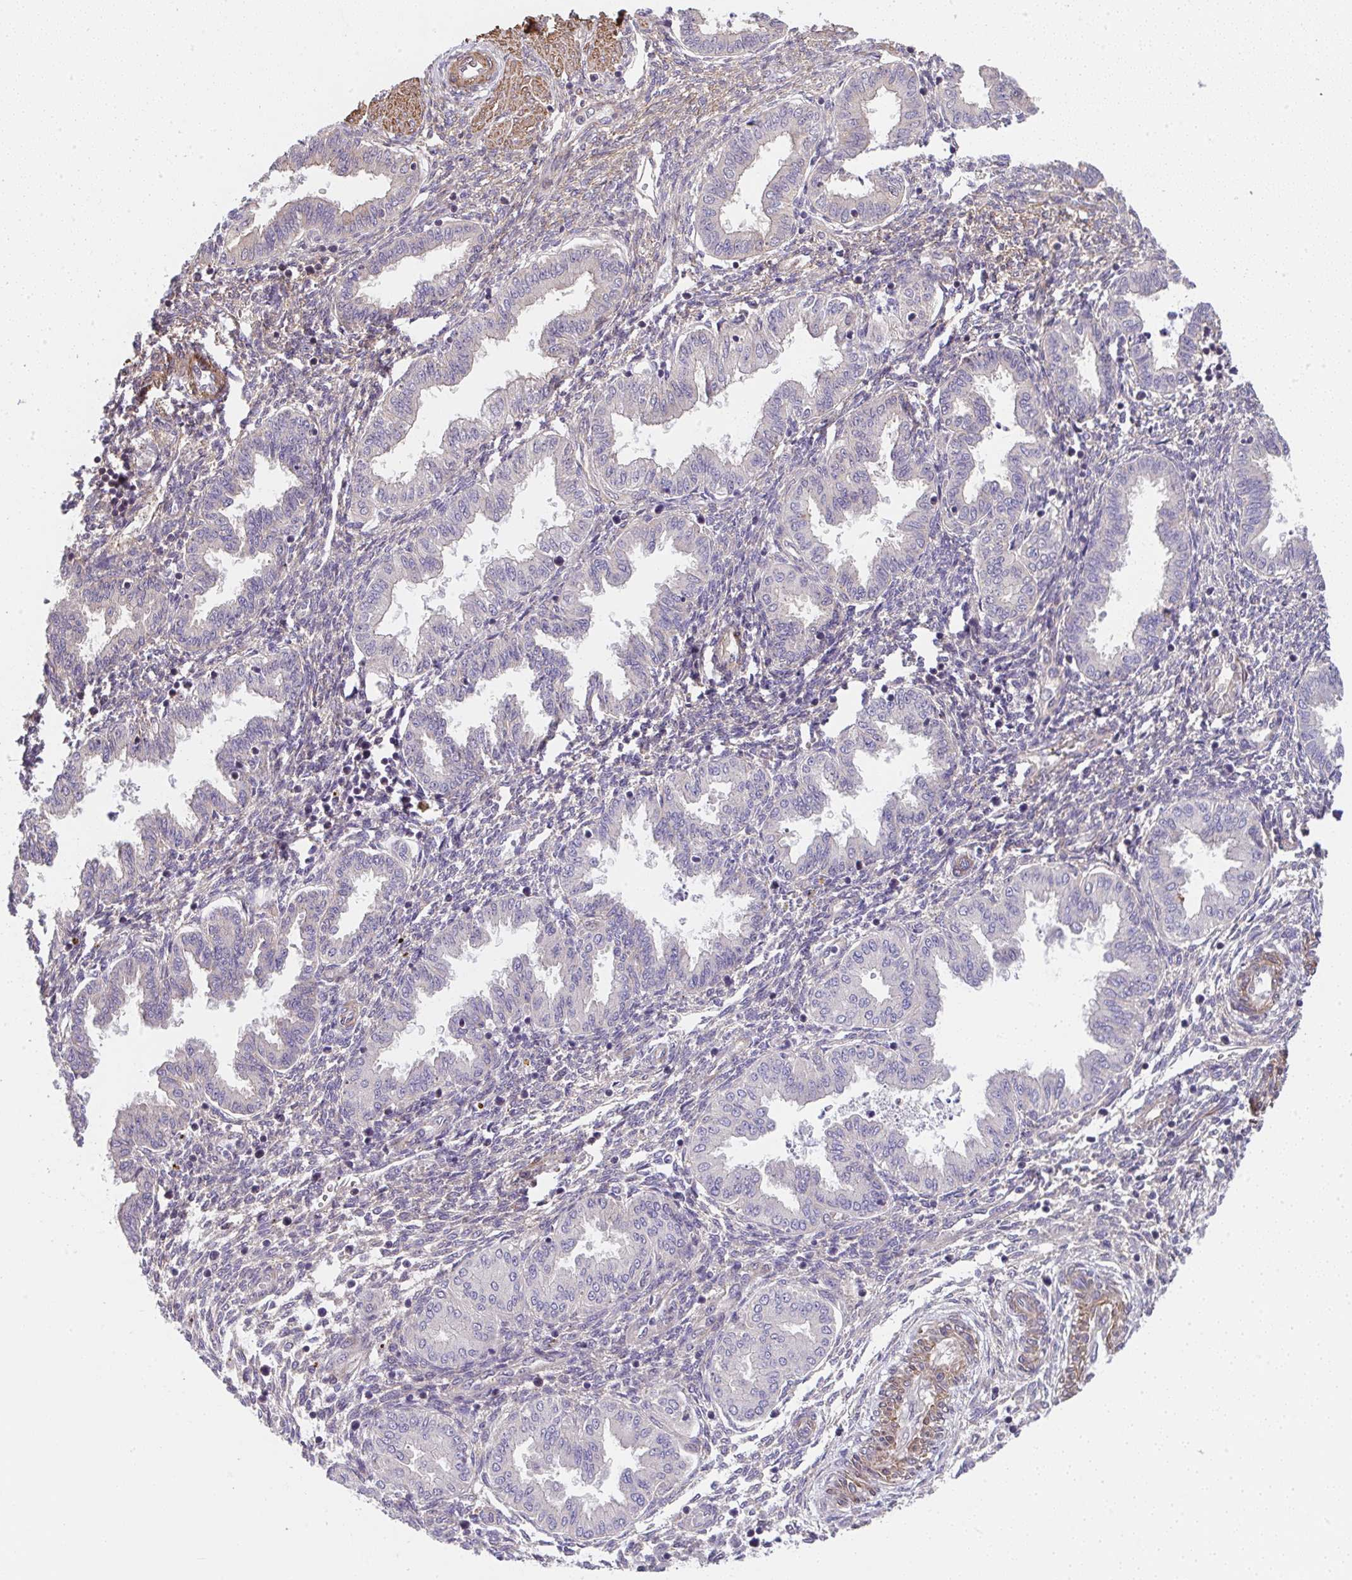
{"staining": {"intensity": "negative", "quantity": "none", "location": "none"}, "tissue": "endometrium", "cell_type": "Cells in endometrial stroma", "image_type": "normal", "snomed": [{"axis": "morphology", "description": "Normal tissue, NOS"}, {"axis": "topography", "description": "Endometrium"}], "caption": "Image shows no protein positivity in cells in endometrial stroma of benign endometrium. Nuclei are stained in blue.", "gene": "ZNF696", "patient": {"sex": "female", "age": 33}}